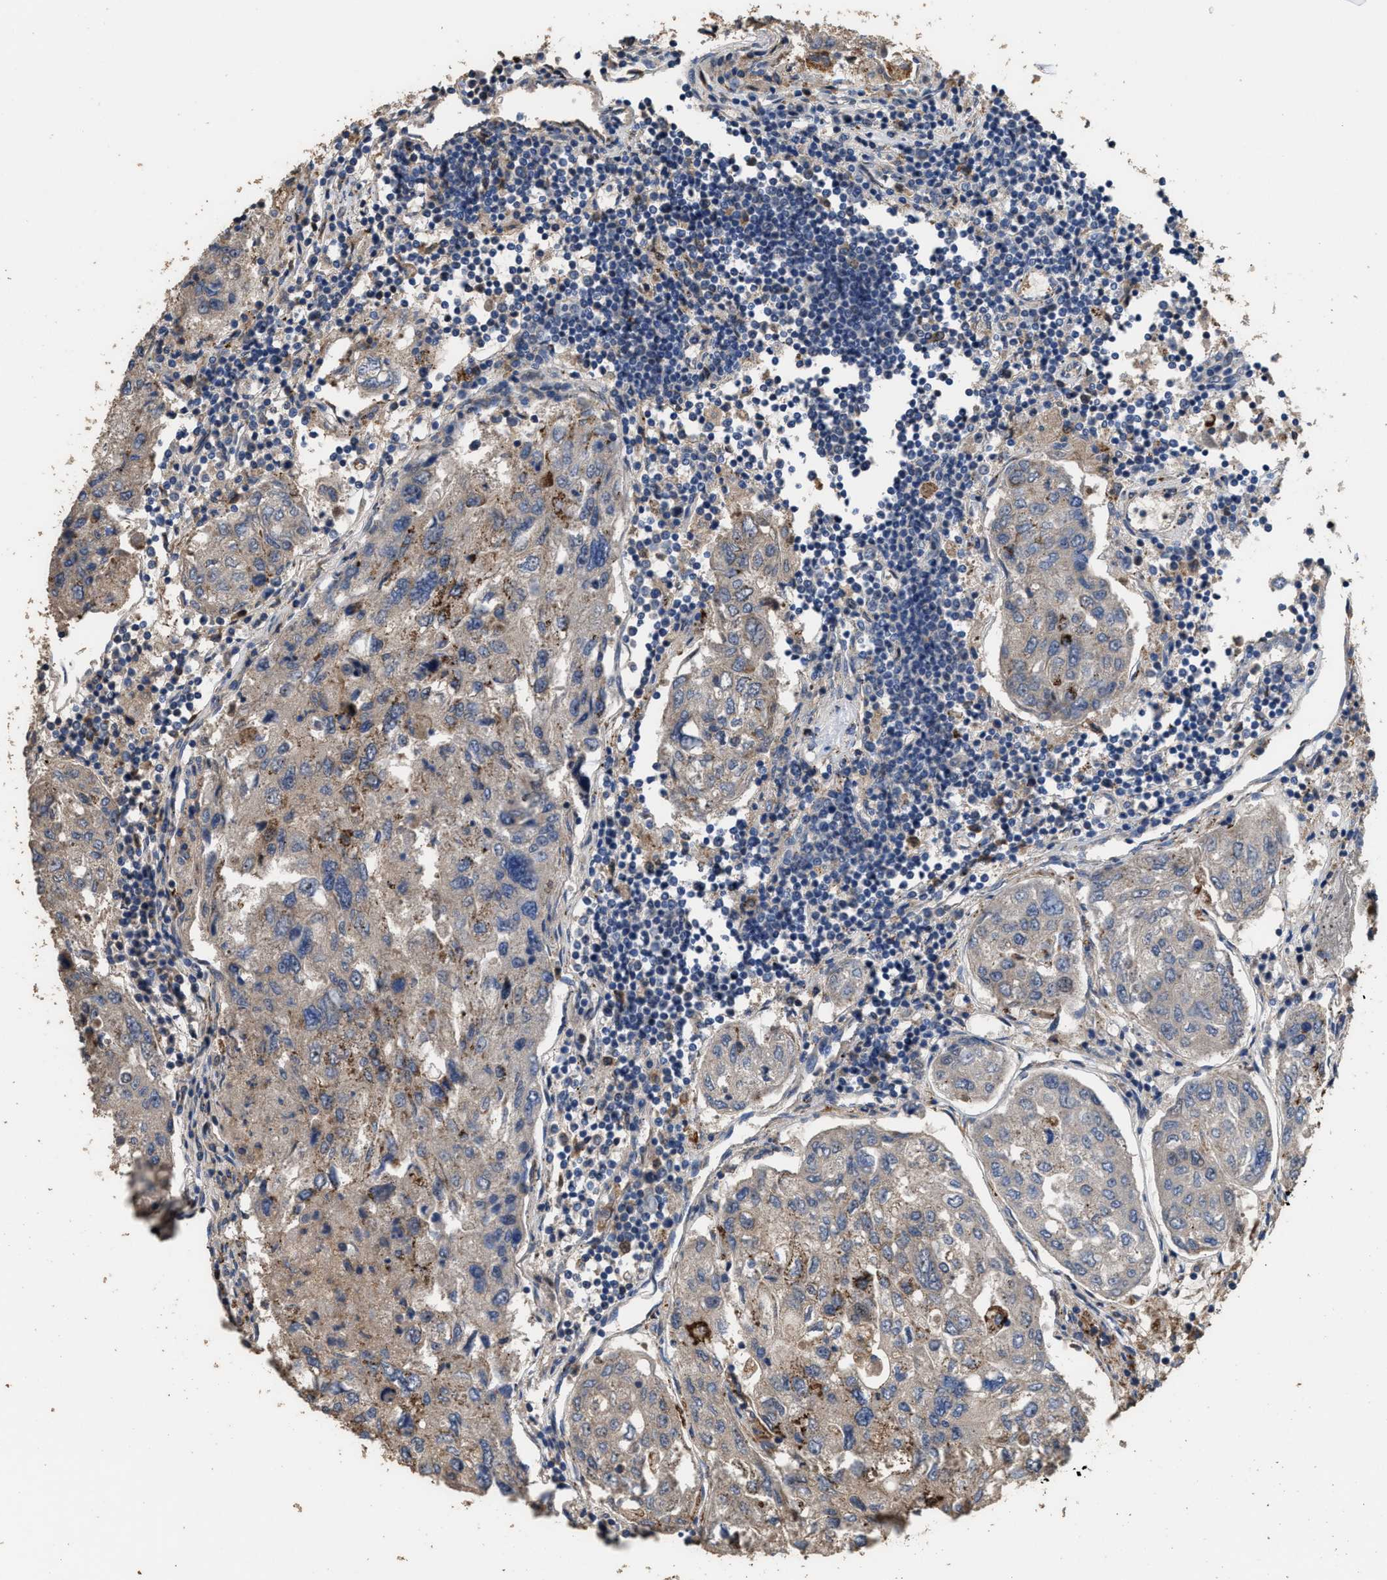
{"staining": {"intensity": "weak", "quantity": "<25%", "location": "cytoplasmic/membranous"}, "tissue": "urothelial cancer", "cell_type": "Tumor cells", "image_type": "cancer", "snomed": [{"axis": "morphology", "description": "Urothelial carcinoma, High grade"}, {"axis": "topography", "description": "Lymph node"}, {"axis": "topography", "description": "Urinary bladder"}], "caption": "Human high-grade urothelial carcinoma stained for a protein using immunohistochemistry (IHC) demonstrates no positivity in tumor cells.", "gene": "TDRKH", "patient": {"sex": "male", "age": 51}}